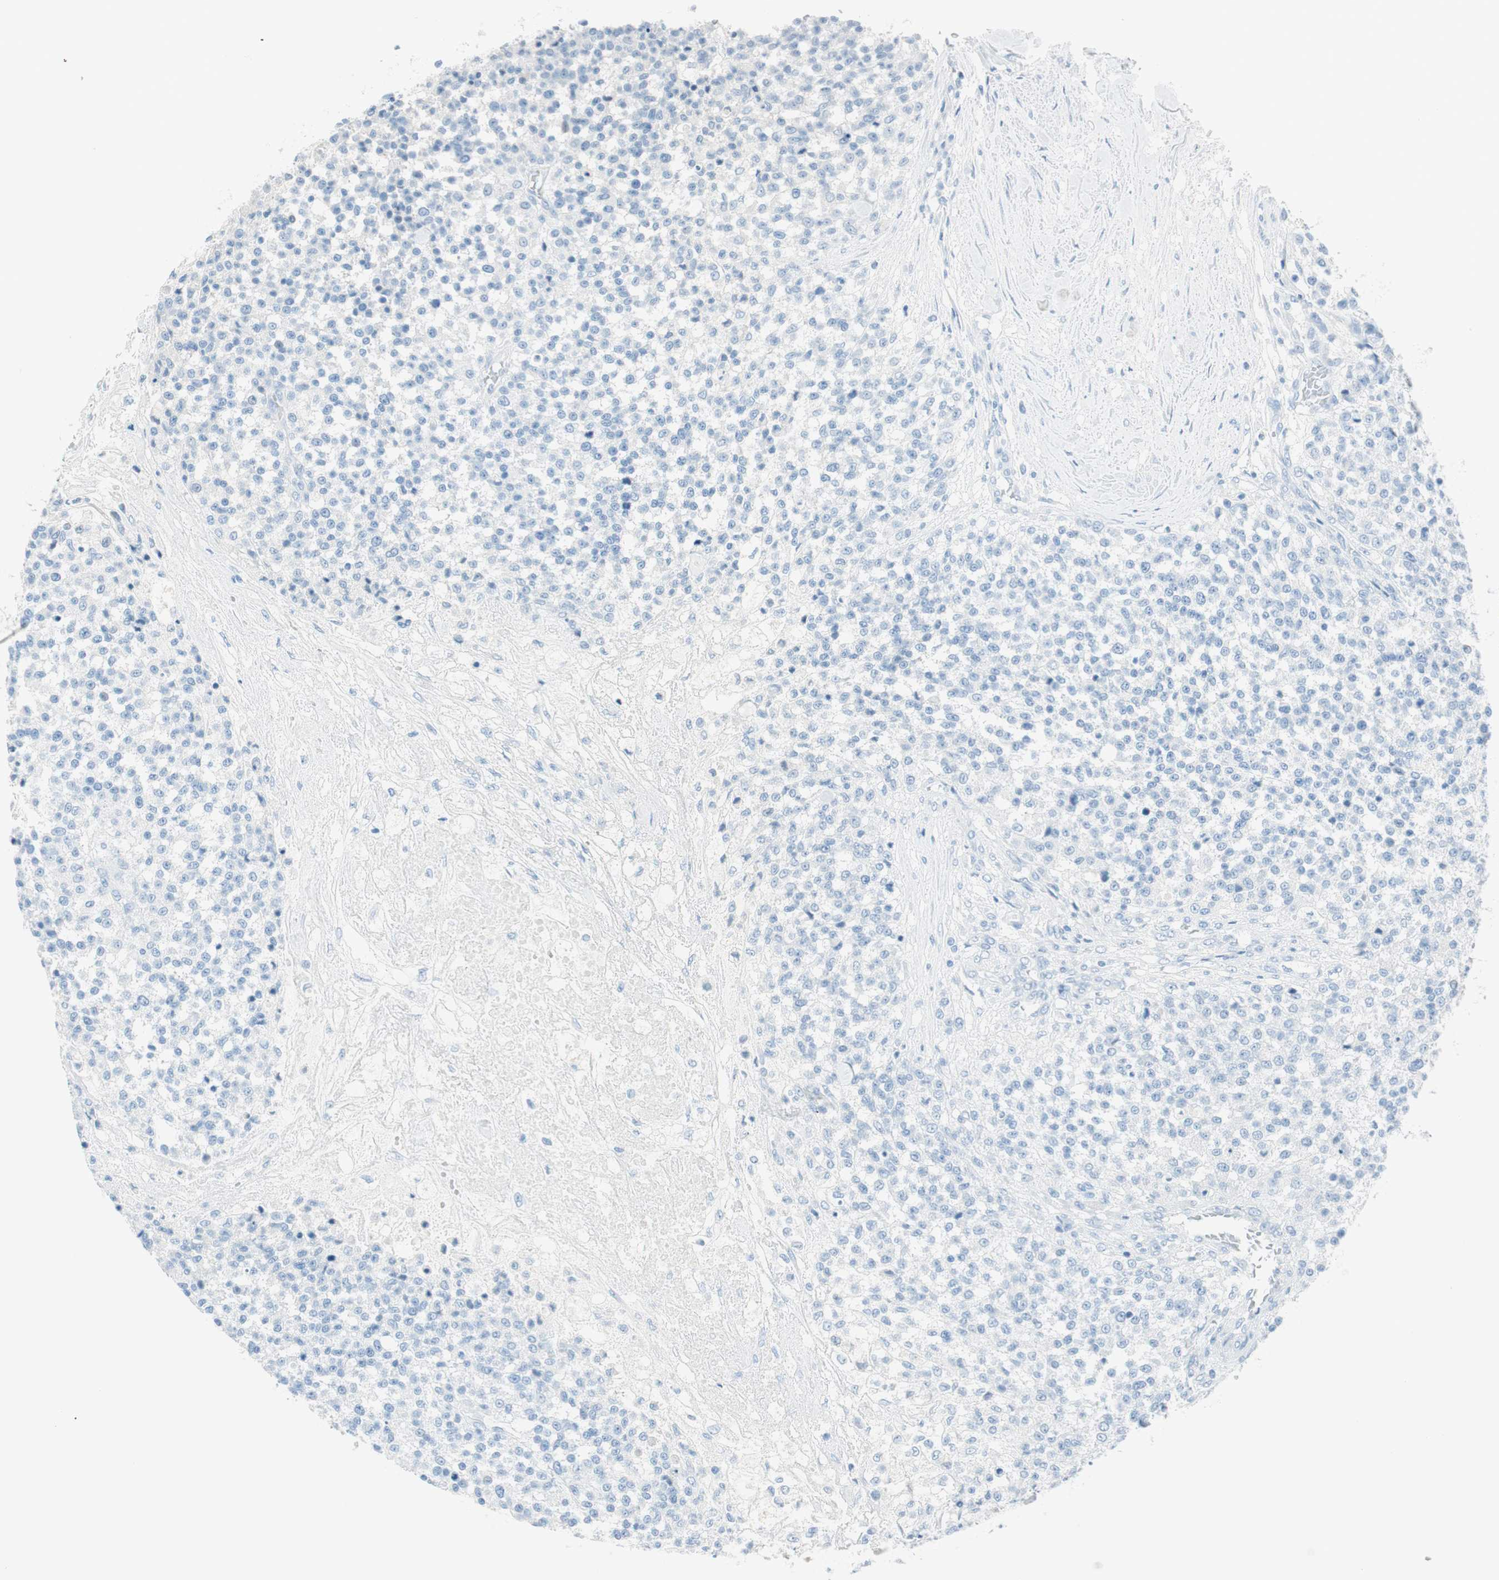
{"staining": {"intensity": "negative", "quantity": "none", "location": "none"}, "tissue": "testis cancer", "cell_type": "Tumor cells", "image_type": "cancer", "snomed": [{"axis": "morphology", "description": "Seminoma, NOS"}, {"axis": "topography", "description": "Testis"}], "caption": "Human seminoma (testis) stained for a protein using immunohistochemistry exhibits no positivity in tumor cells.", "gene": "TNFRSF13C", "patient": {"sex": "male", "age": 59}}